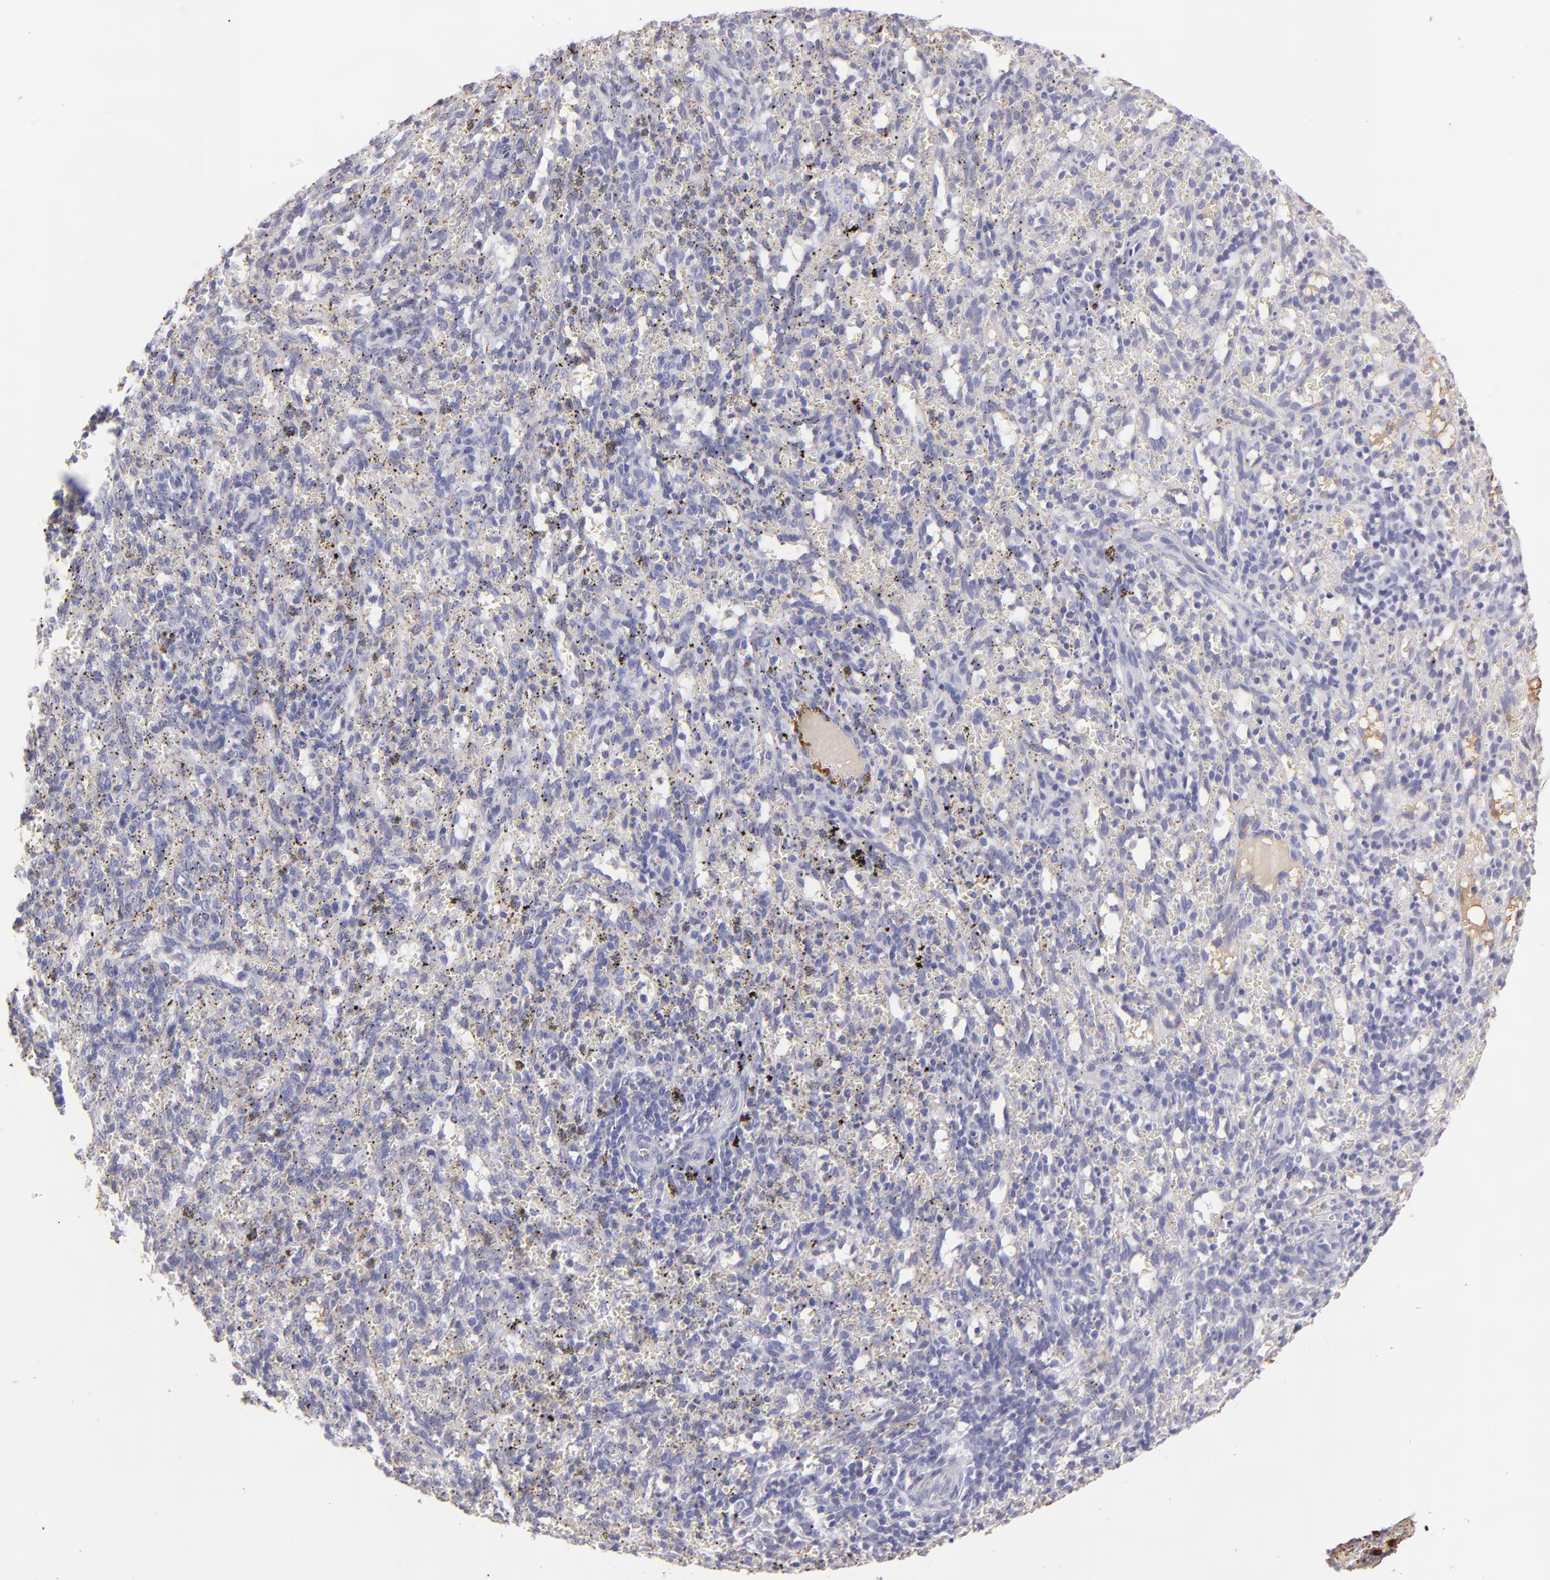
{"staining": {"intensity": "negative", "quantity": "none", "location": "none"}, "tissue": "spleen", "cell_type": "Cells in red pulp", "image_type": "normal", "snomed": [{"axis": "morphology", "description": "Normal tissue, NOS"}, {"axis": "topography", "description": "Spleen"}], "caption": "The photomicrograph shows no staining of cells in red pulp in benign spleen. The staining was performed using DAB (3,3'-diaminobenzidine) to visualize the protein expression in brown, while the nuclei were stained in blue with hematoxylin (Magnification: 20x).", "gene": "FGB", "patient": {"sex": "female", "age": 10}}